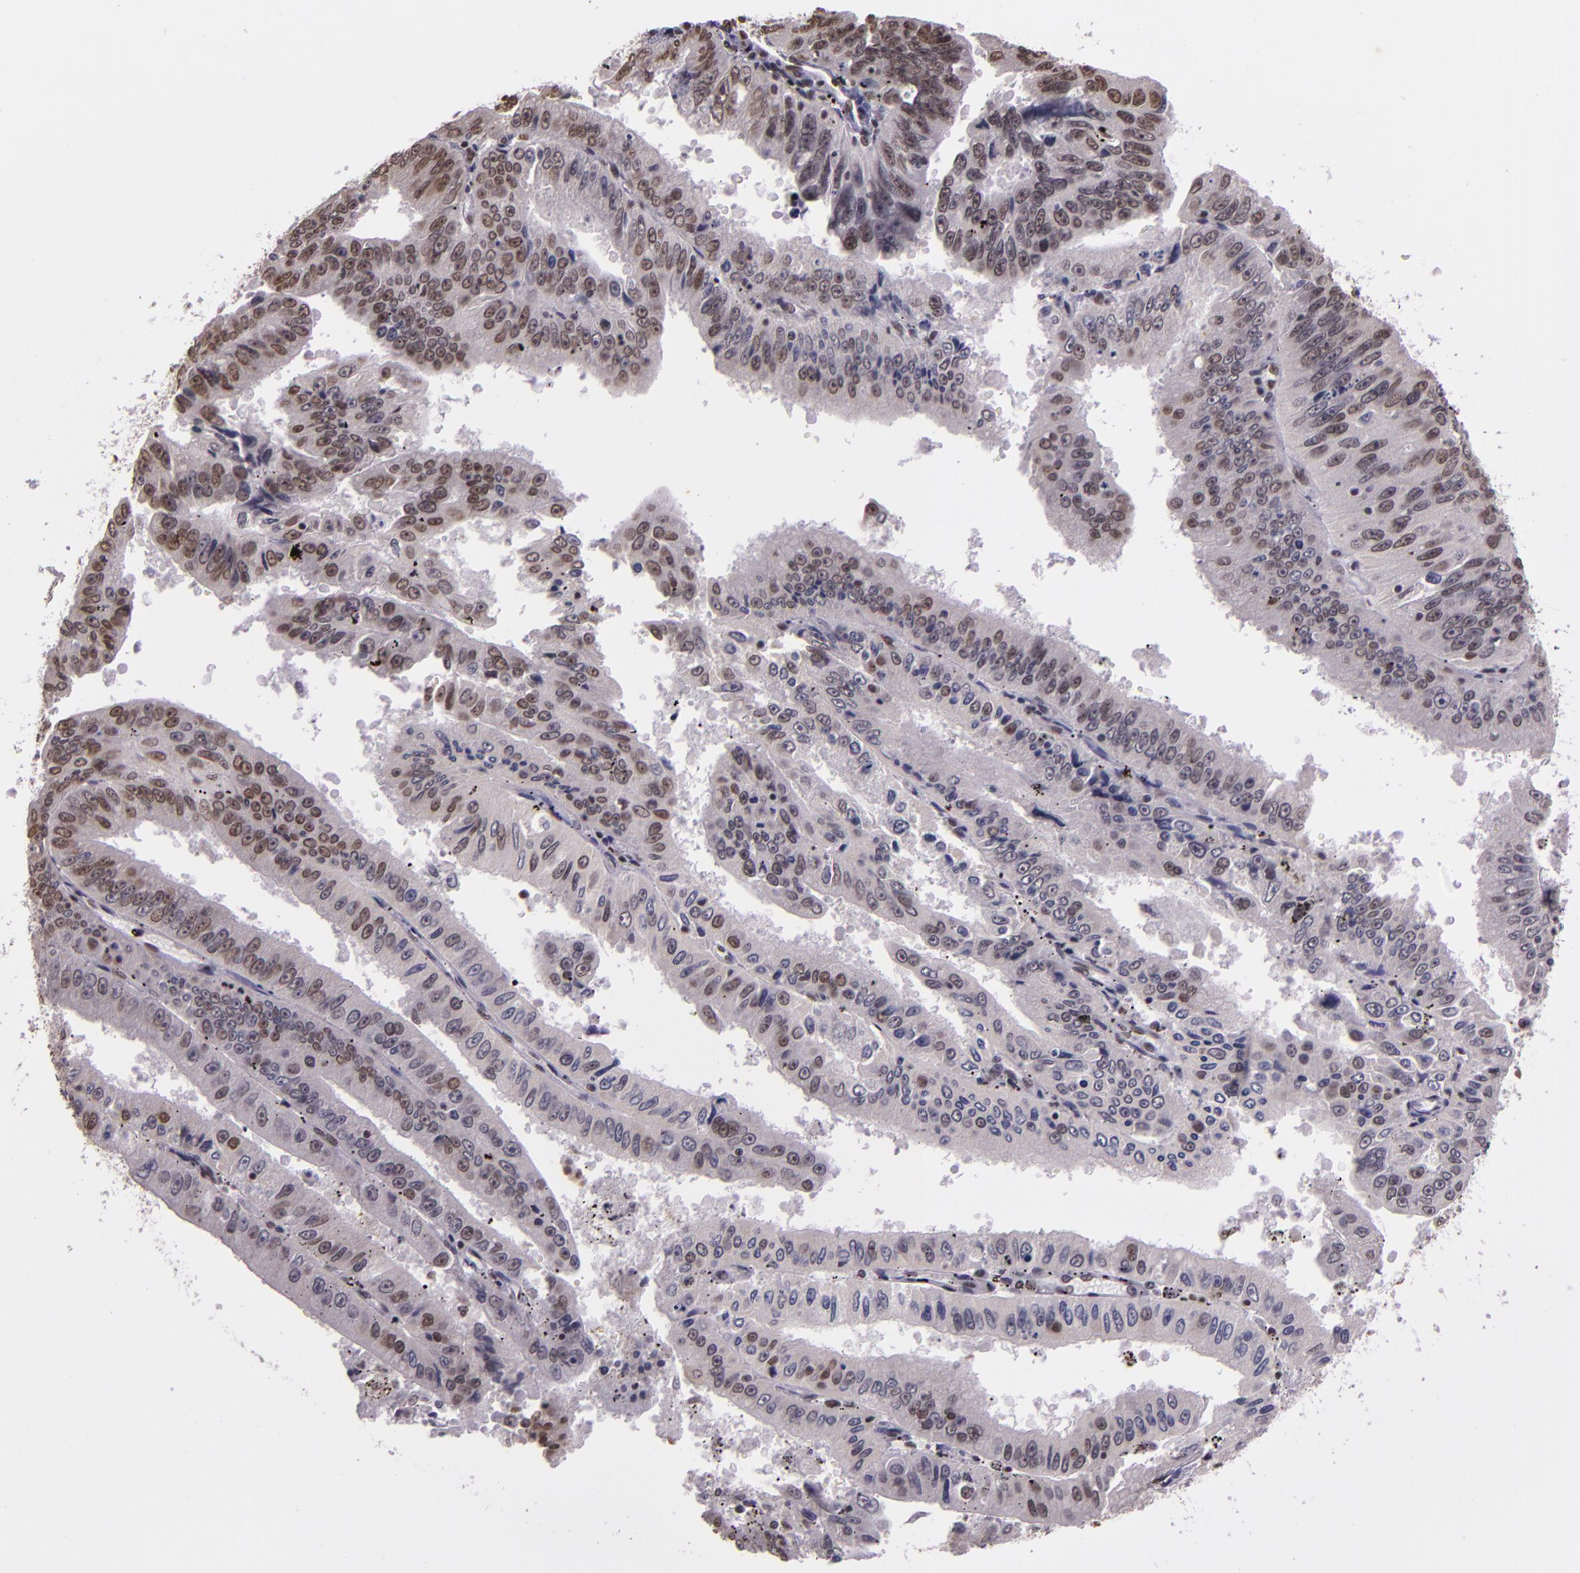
{"staining": {"intensity": "moderate", "quantity": "25%-75%", "location": "nuclear"}, "tissue": "endometrial cancer", "cell_type": "Tumor cells", "image_type": "cancer", "snomed": [{"axis": "morphology", "description": "Adenocarcinoma, NOS"}, {"axis": "topography", "description": "Endometrium"}], "caption": "High-power microscopy captured an immunohistochemistry image of endometrial cancer, revealing moderate nuclear expression in about 25%-75% of tumor cells.", "gene": "USF1", "patient": {"sex": "female", "age": 66}}